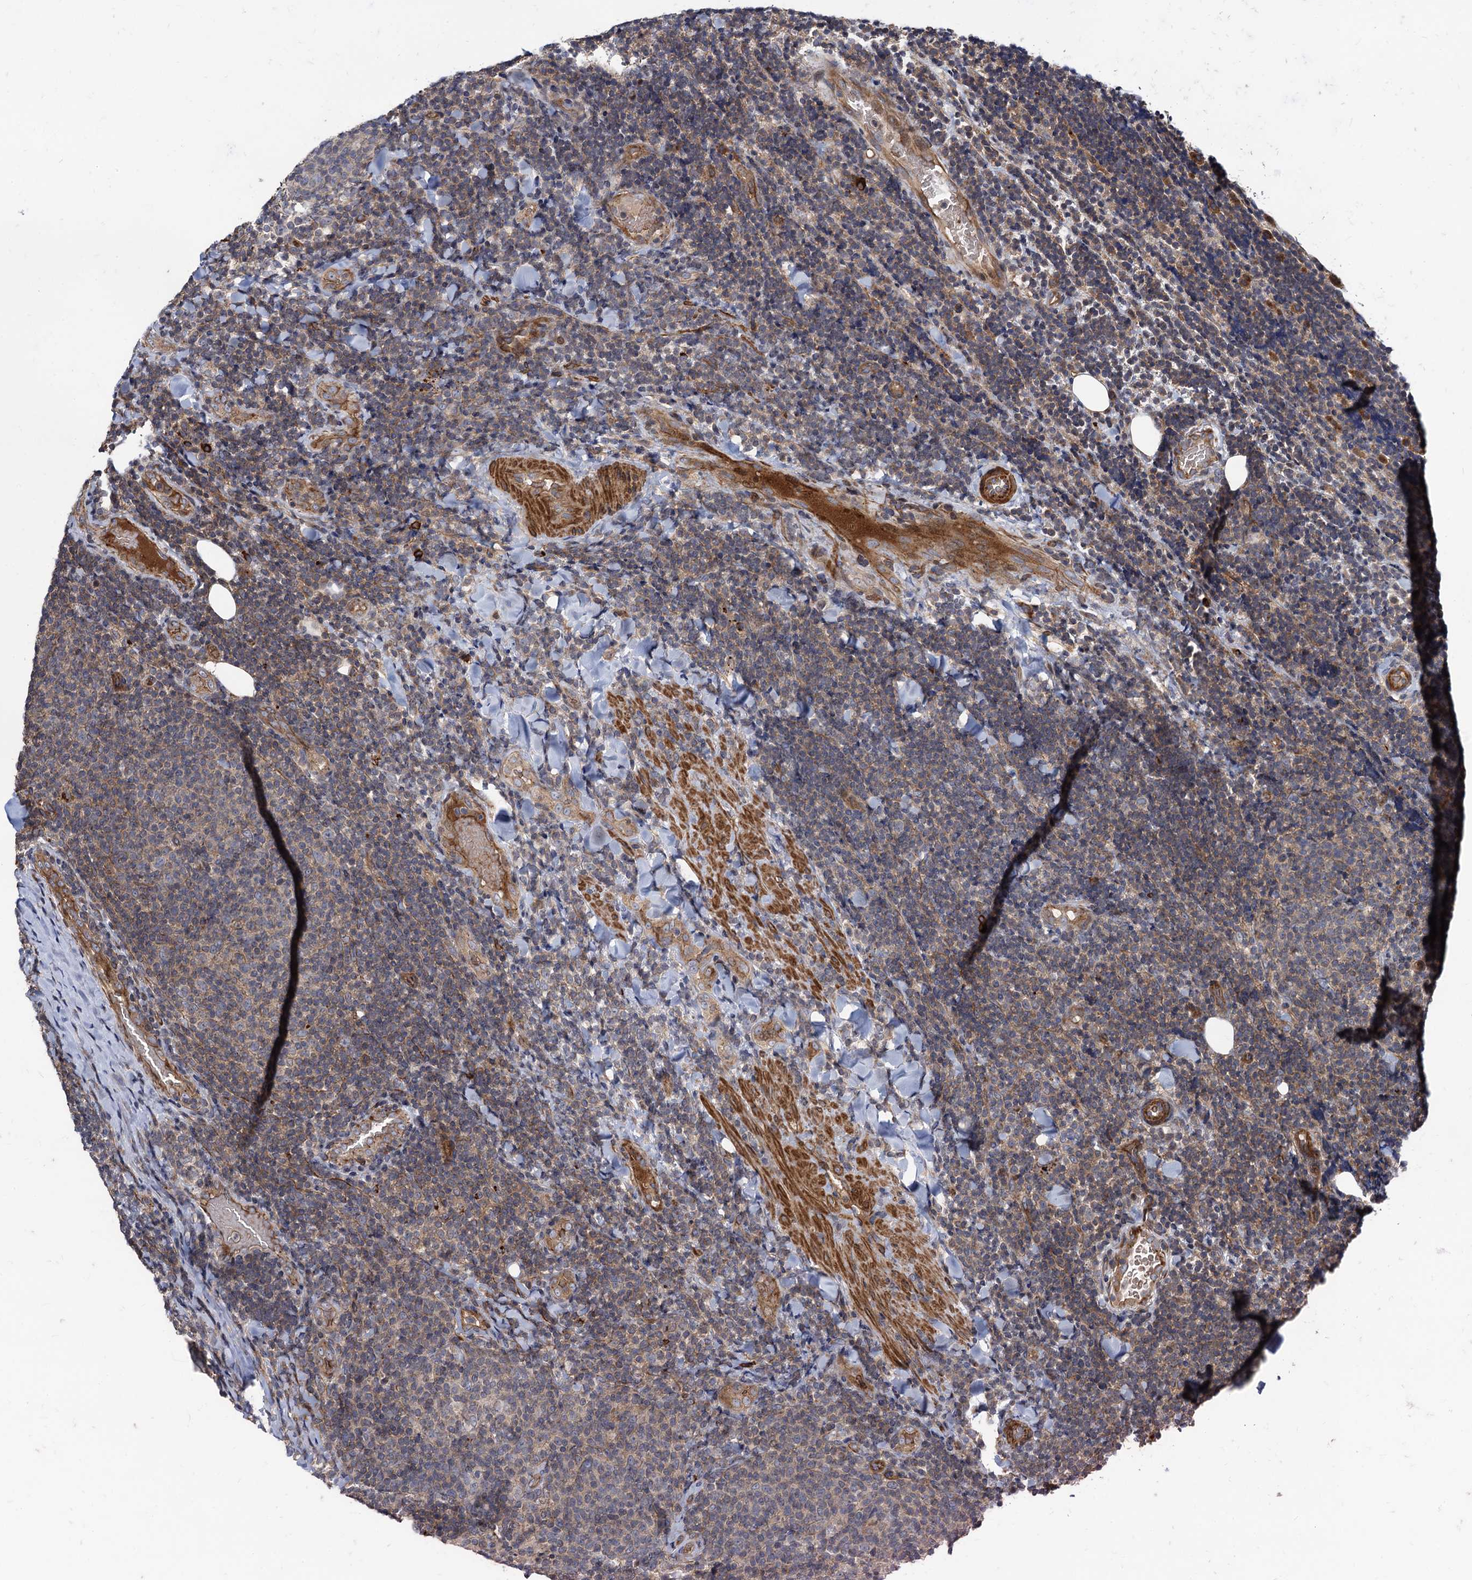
{"staining": {"intensity": "weak", "quantity": "25%-75%", "location": "cytoplasmic/membranous"}, "tissue": "lymphoma", "cell_type": "Tumor cells", "image_type": "cancer", "snomed": [{"axis": "morphology", "description": "Malignant lymphoma, non-Hodgkin's type, Low grade"}, {"axis": "topography", "description": "Lymph node"}], "caption": "Lymphoma stained for a protein (brown) exhibits weak cytoplasmic/membranous positive expression in approximately 25%-75% of tumor cells.", "gene": "KXD1", "patient": {"sex": "male", "age": 66}}